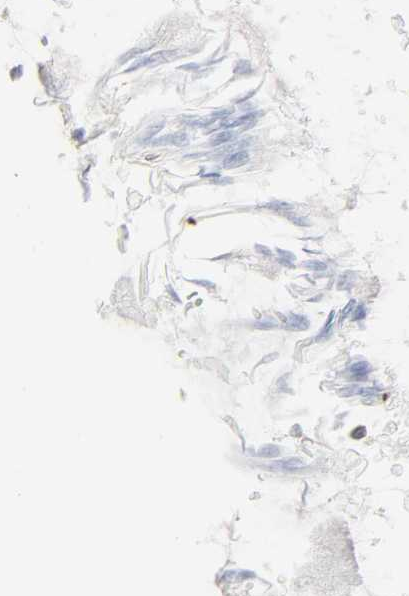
{"staining": {"intensity": "moderate", "quantity": "25%-75%", "location": "nuclear"}, "tissue": "stomach", "cell_type": "Glandular cells", "image_type": "normal", "snomed": [{"axis": "morphology", "description": "Normal tissue, NOS"}, {"axis": "topography", "description": "Stomach, upper"}], "caption": "This photomicrograph exhibits normal stomach stained with immunohistochemistry (IHC) to label a protein in brown. The nuclear of glandular cells show moderate positivity for the protein. Nuclei are counter-stained blue.", "gene": "WAS", "patient": {"sex": "female", "age": 56}}